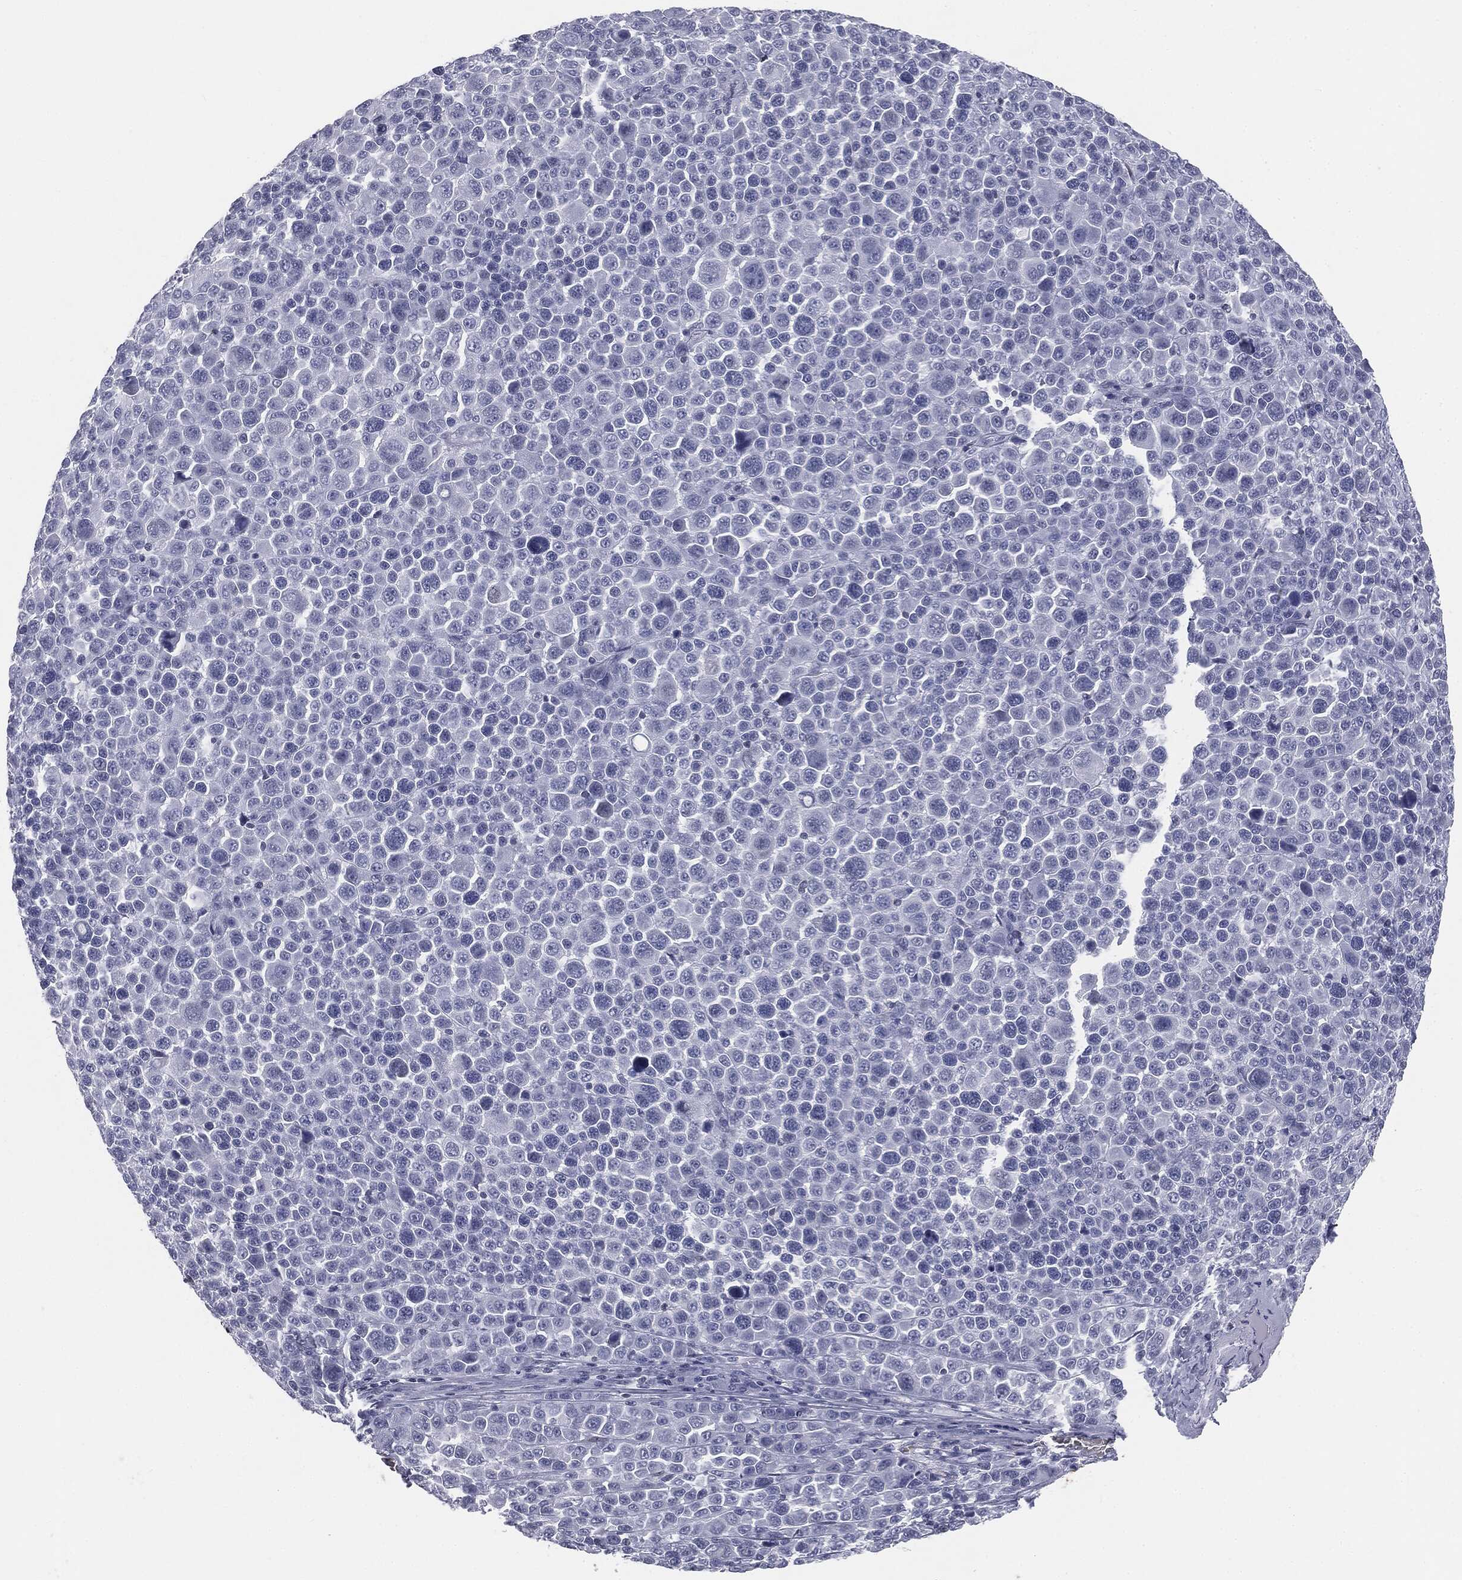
{"staining": {"intensity": "negative", "quantity": "none", "location": "none"}, "tissue": "melanoma", "cell_type": "Tumor cells", "image_type": "cancer", "snomed": [{"axis": "morphology", "description": "Malignant melanoma, NOS"}, {"axis": "topography", "description": "Skin"}], "caption": "IHC photomicrograph of malignant melanoma stained for a protein (brown), which displays no positivity in tumor cells.", "gene": "ALDOB", "patient": {"sex": "female", "age": 57}}